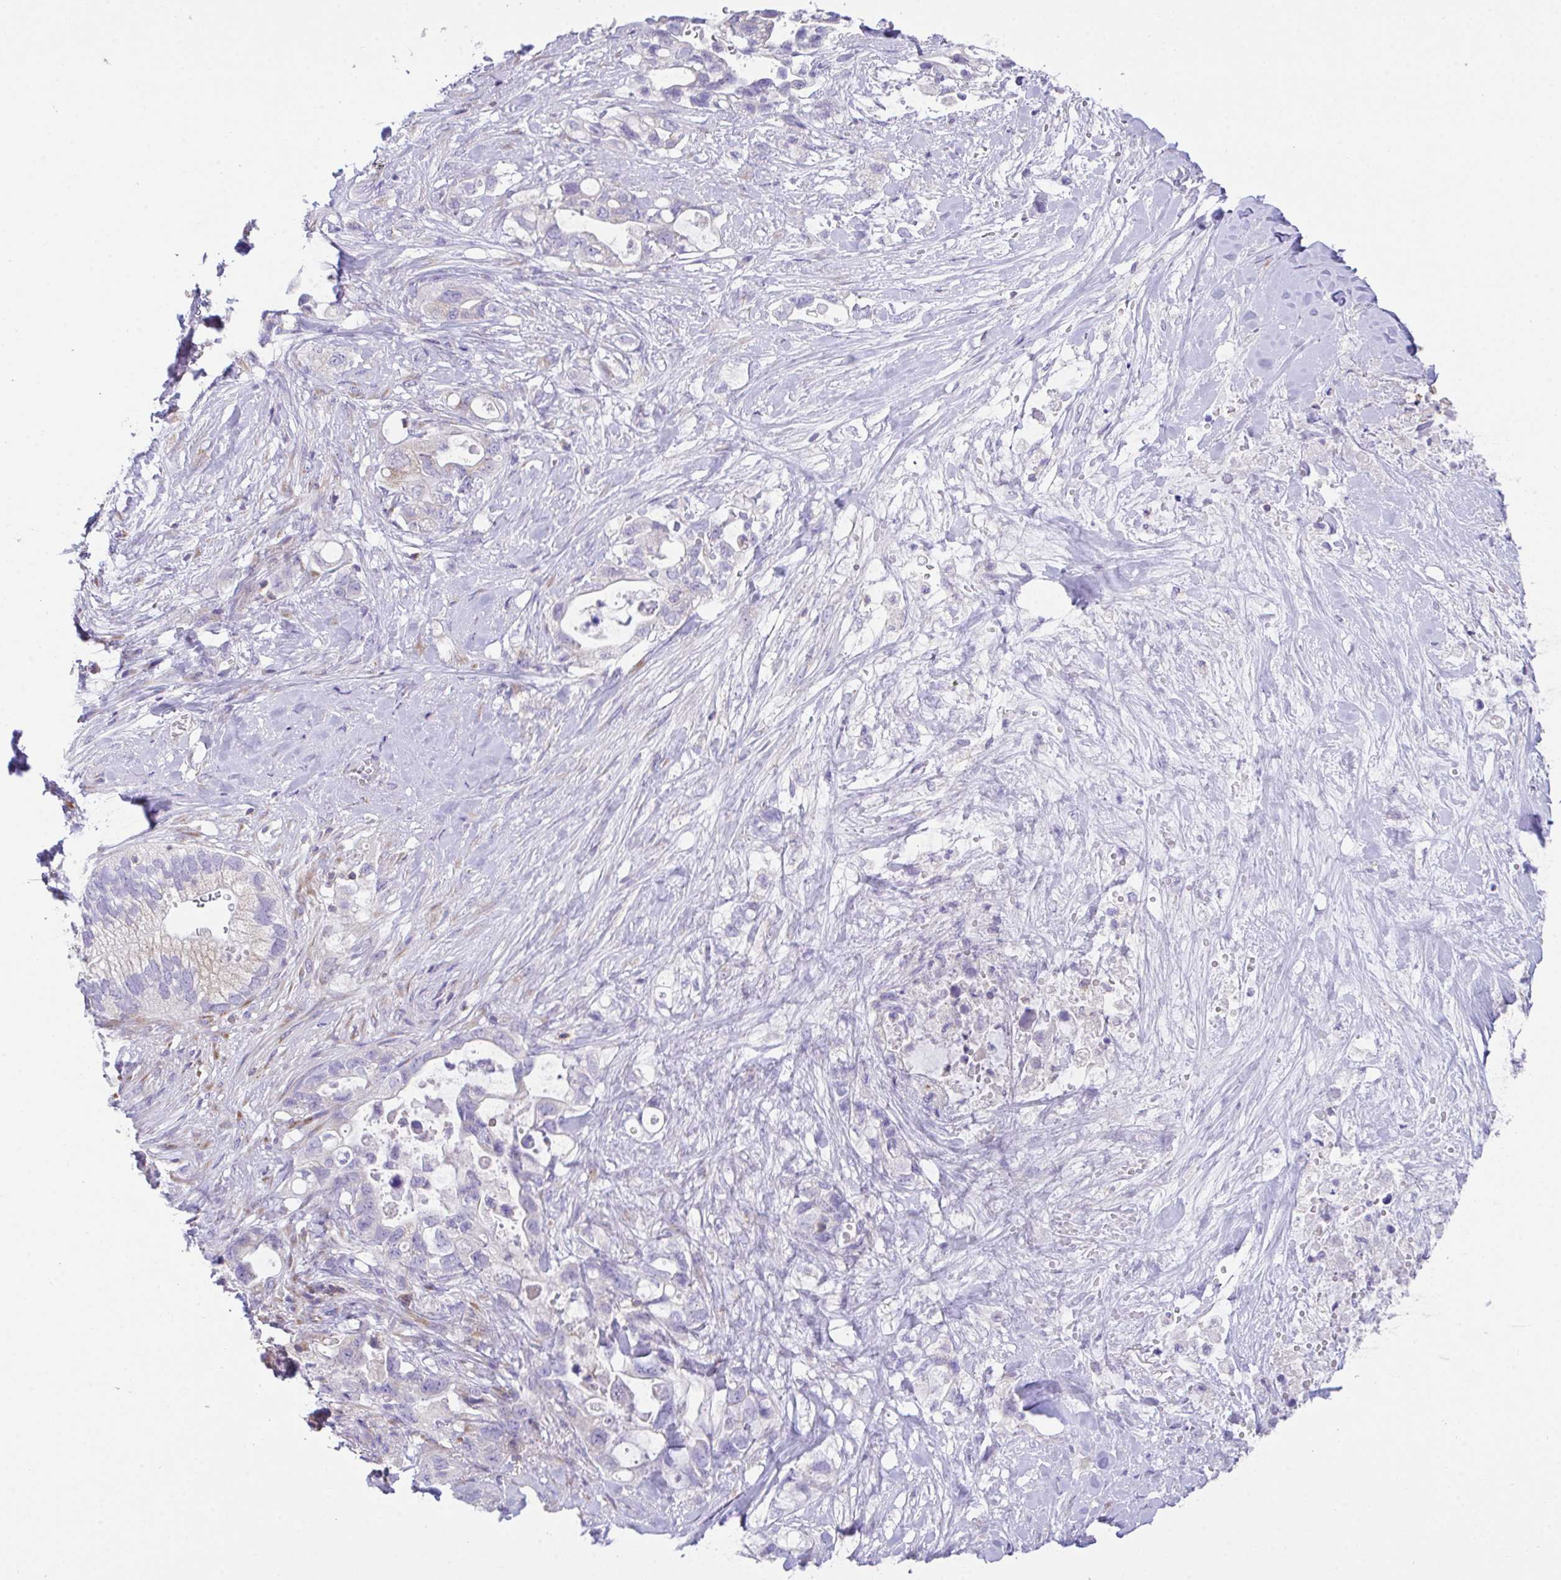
{"staining": {"intensity": "weak", "quantity": "25%-75%", "location": "cytoplasmic/membranous"}, "tissue": "pancreatic cancer", "cell_type": "Tumor cells", "image_type": "cancer", "snomed": [{"axis": "morphology", "description": "Adenocarcinoma, NOS"}, {"axis": "topography", "description": "Pancreas"}], "caption": "Immunohistochemistry (IHC) (DAB (3,3'-diaminobenzidine)) staining of human pancreatic cancer reveals weak cytoplasmic/membranous protein positivity in approximately 25%-75% of tumor cells.", "gene": "MIA3", "patient": {"sex": "female", "age": 72}}